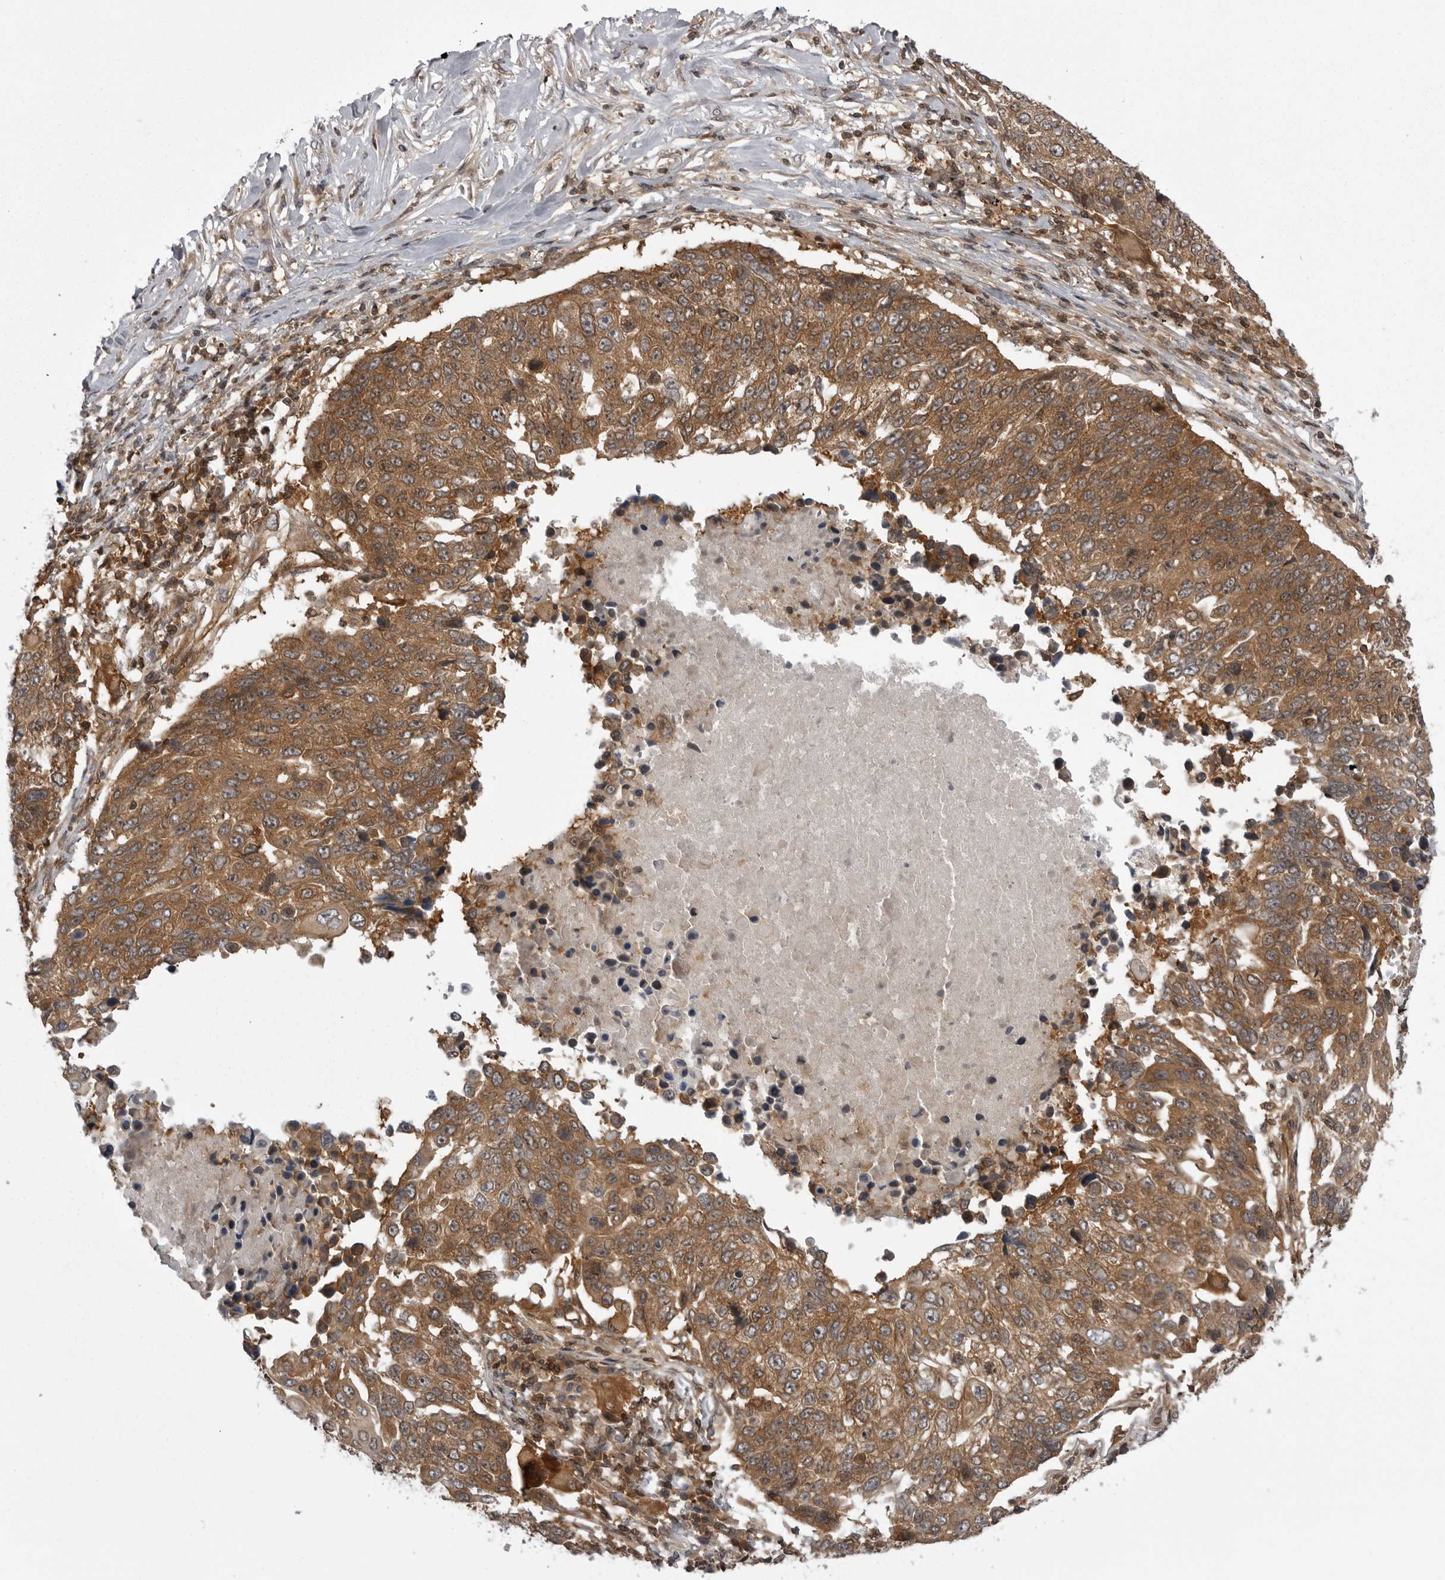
{"staining": {"intensity": "moderate", "quantity": ">75%", "location": "cytoplasmic/membranous"}, "tissue": "lung cancer", "cell_type": "Tumor cells", "image_type": "cancer", "snomed": [{"axis": "morphology", "description": "Squamous cell carcinoma, NOS"}, {"axis": "topography", "description": "Lung"}], "caption": "The micrograph exhibits immunohistochemical staining of squamous cell carcinoma (lung). There is moderate cytoplasmic/membranous expression is present in approximately >75% of tumor cells.", "gene": "STK24", "patient": {"sex": "male", "age": 66}}